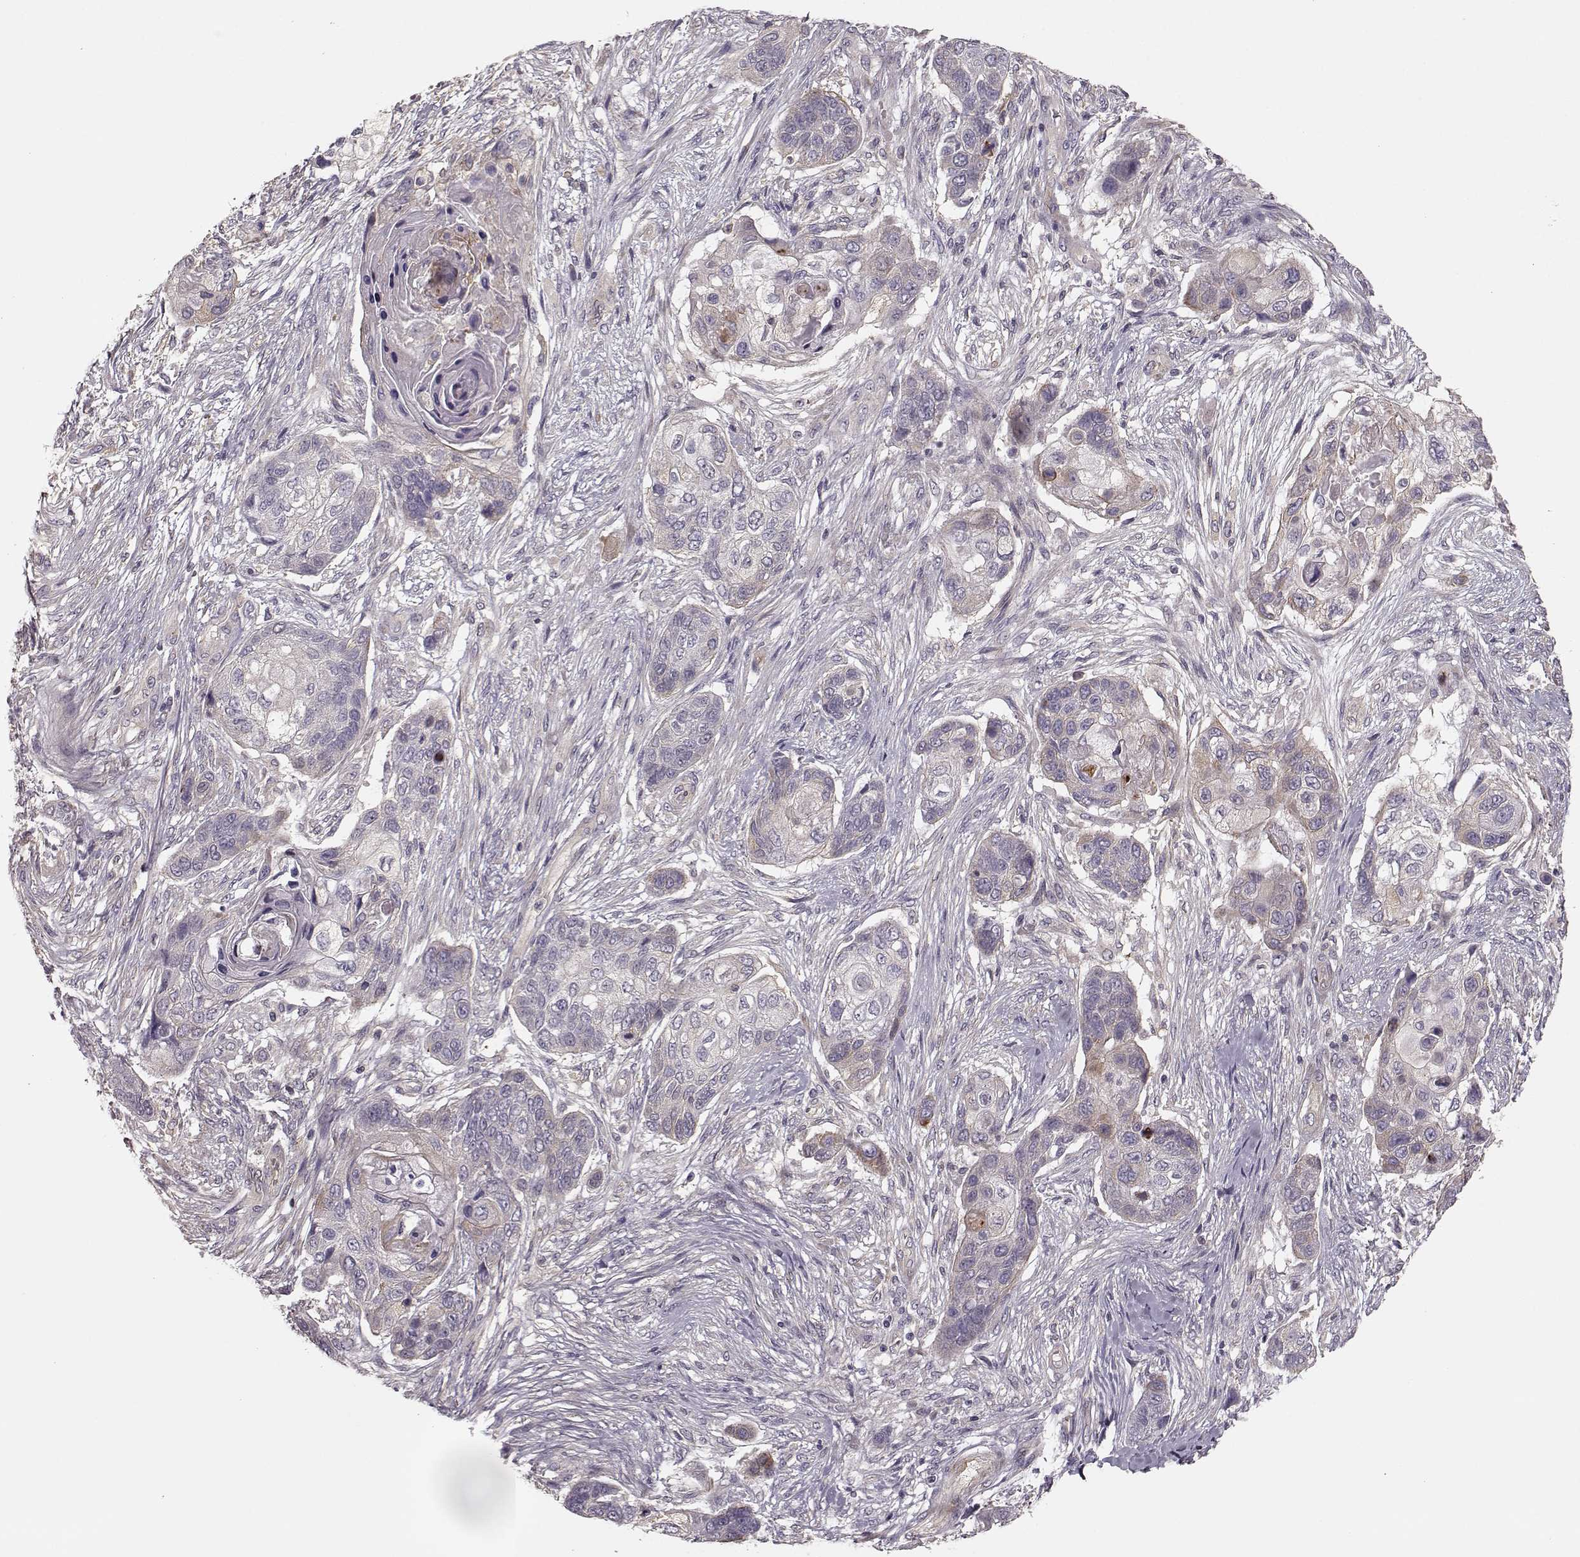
{"staining": {"intensity": "negative", "quantity": "none", "location": "none"}, "tissue": "lung cancer", "cell_type": "Tumor cells", "image_type": "cancer", "snomed": [{"axis": "morphology", "description": "Squamous cell carcinoma, NOS"}, {"axis": "topography", "description": "Lung"}], "caption": "Protein analysis of lung cancer displays no significant positivity in tumor cells. The staining is performed using DAB (3,3'-diaminobenzidine) brown chromogen with nuclei counter-stained in using hematoxylin.", "gene": "MTR", "patient": {"sex": "male", "age": 69}}